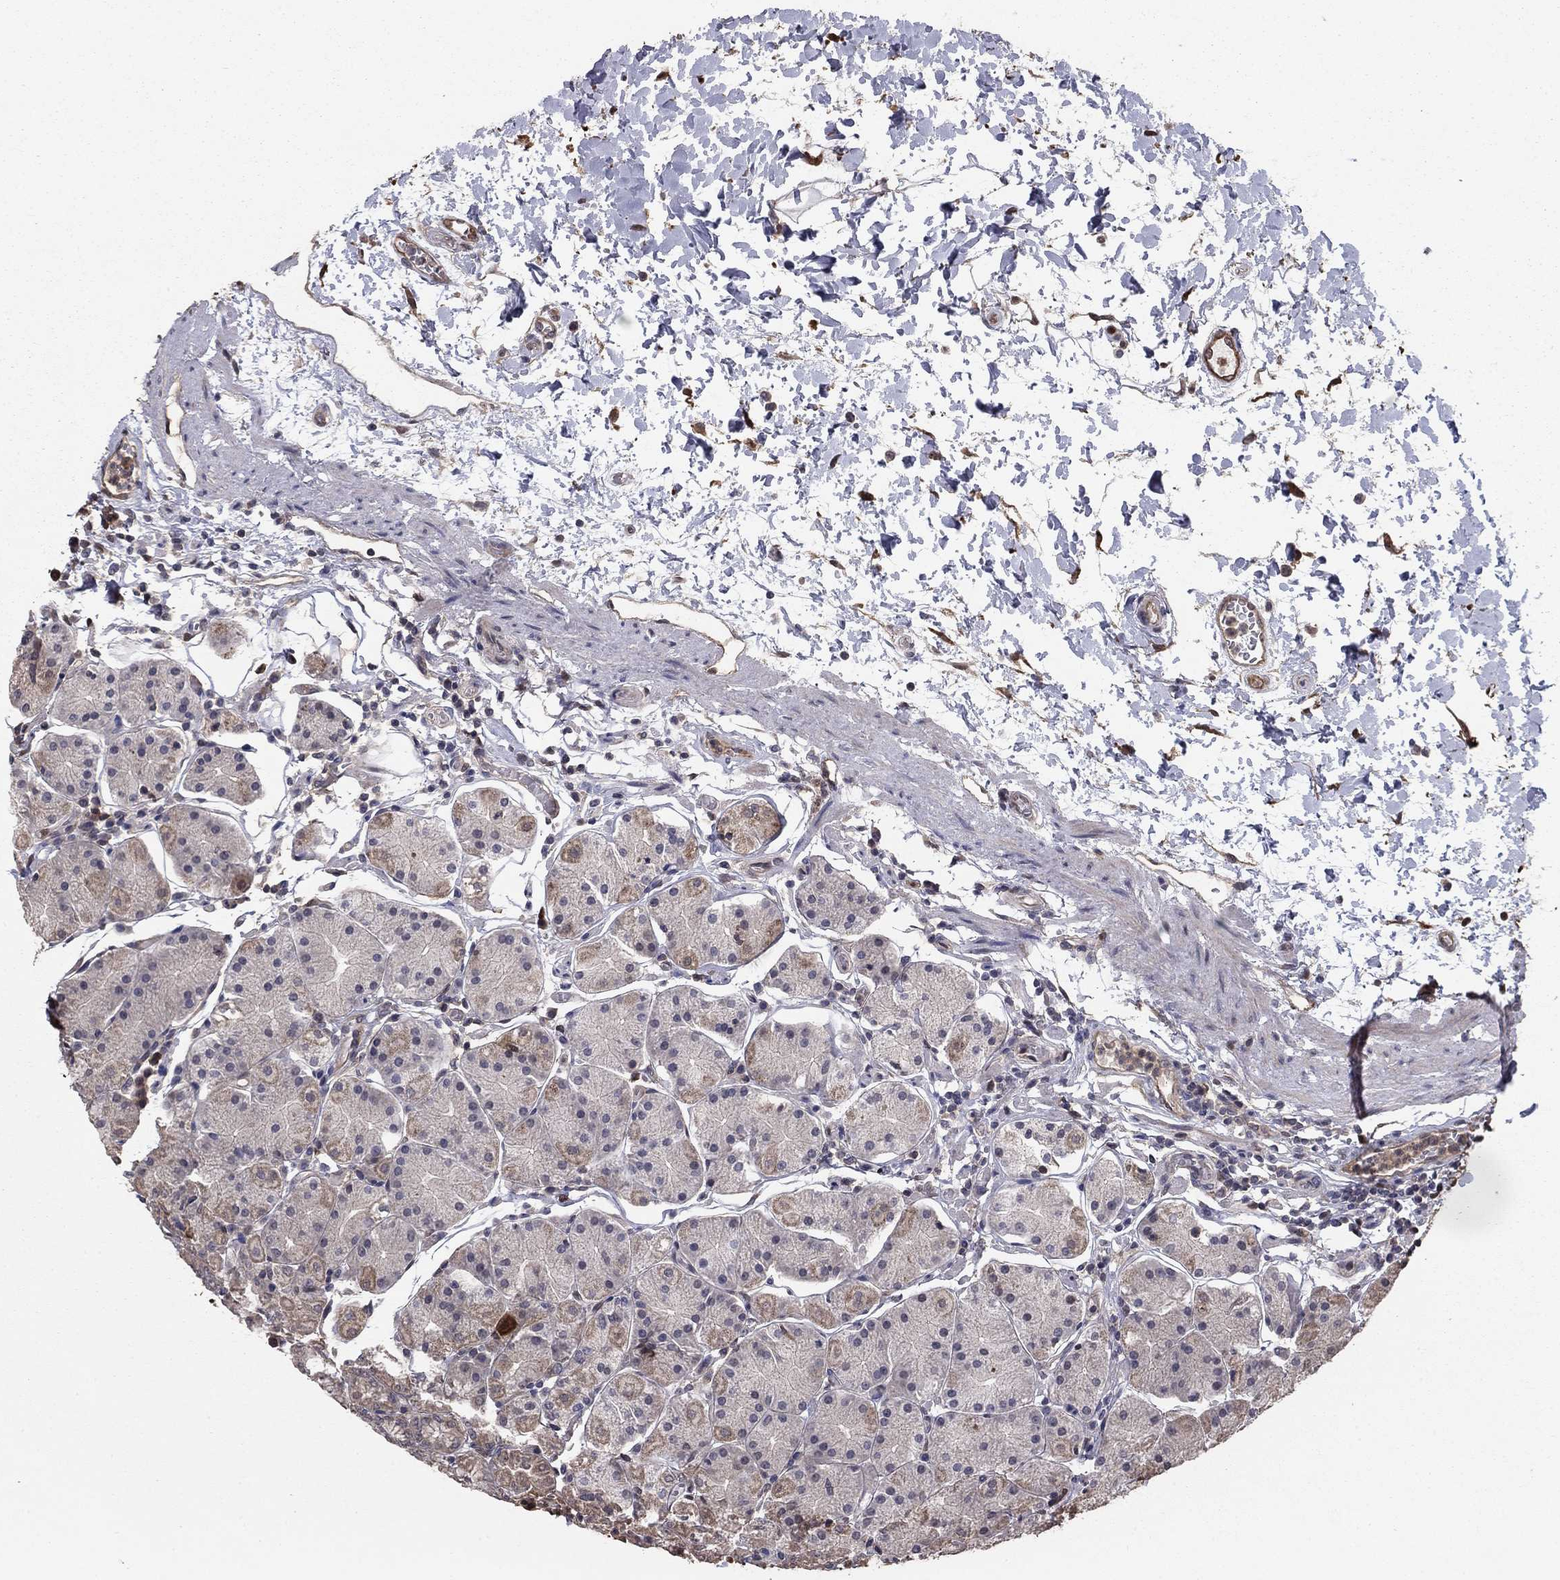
{"staining": {"intensity": "weak", "quantity": "25%-75%", "location": "cytoplasmic/membranous"}, "tissue": "stomach", "cell_type": "Glandular cells", "image_type": "normal", "snomed": [{"axis": "morphology", "description": "Normal tissue, NOS"}, {"axis": "topography", "description": "Stomach"}], "caption": "Glandular cells demonstrate low levels of weak cytoplasmic/membranous positivity in approximately 25%-75% of cells in benign stomach.", "gene": "GYG1", "patient": {"sex": "male", "age": 54}}